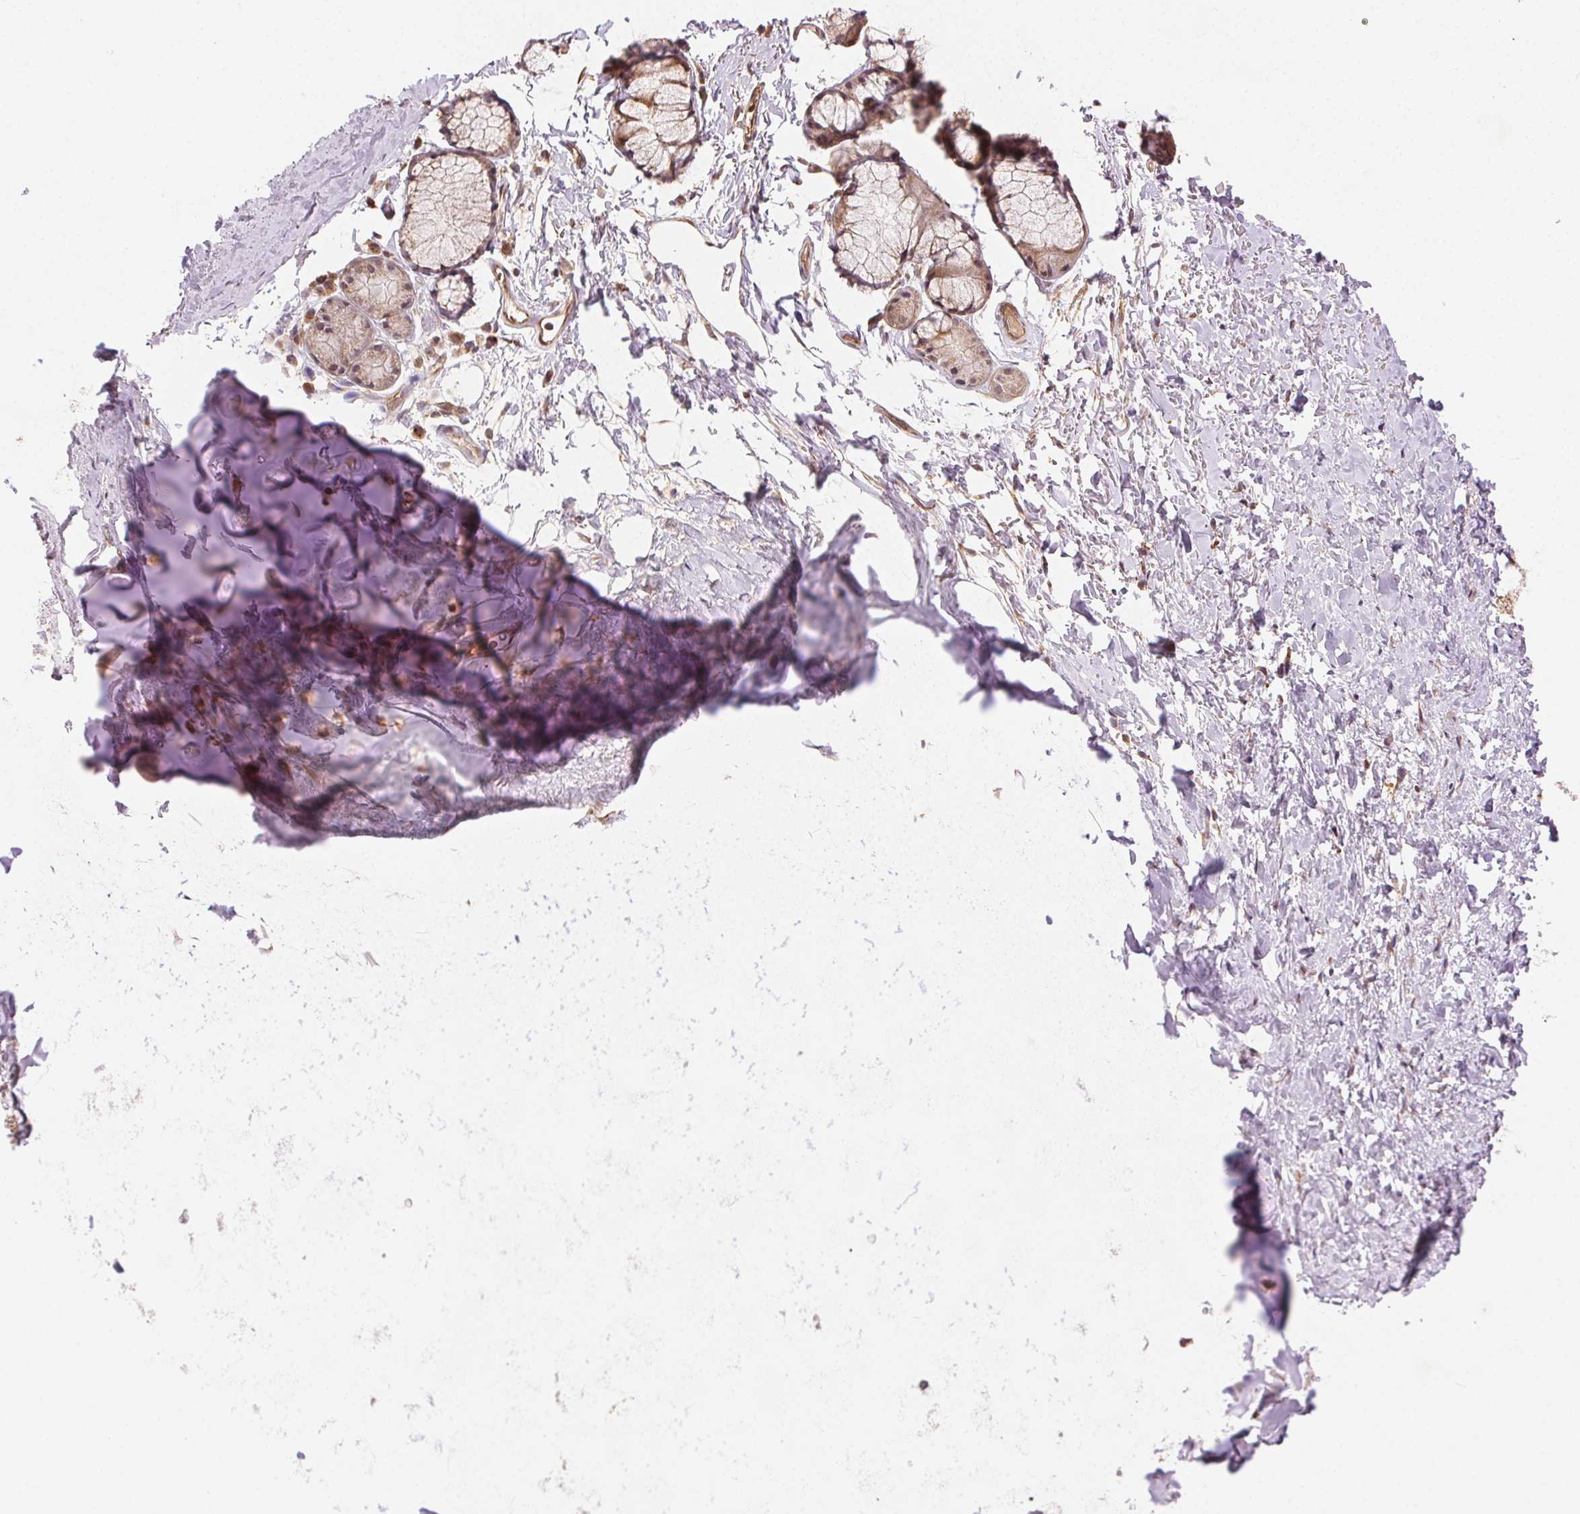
{"staining": {"intensity": "moderate", "quantity": ">75%", "location": "cytoplasmic/membranous"}, "tissue": "soft tissue", "cell_type": "Chondrocytes", "image_type": "normal", "snomed": [{"axis": "morphology", "description": "Normal tissue, NOS"}, {"axis": "topography", "description": "Cartilage tissue"}, {"axis": "topography", "description": "Bronchus"}], "caption": "Immunohistochemical staining of unremarkable human soft tissue reveals moderate cytoplasmic/membranous protein positivity in about >75% of chondrocytes. (DAB = brown stain, brightfield microscopy at high magnification).", "gene": "KLHL15", "patient": {"sex": "female", "age": 79}}